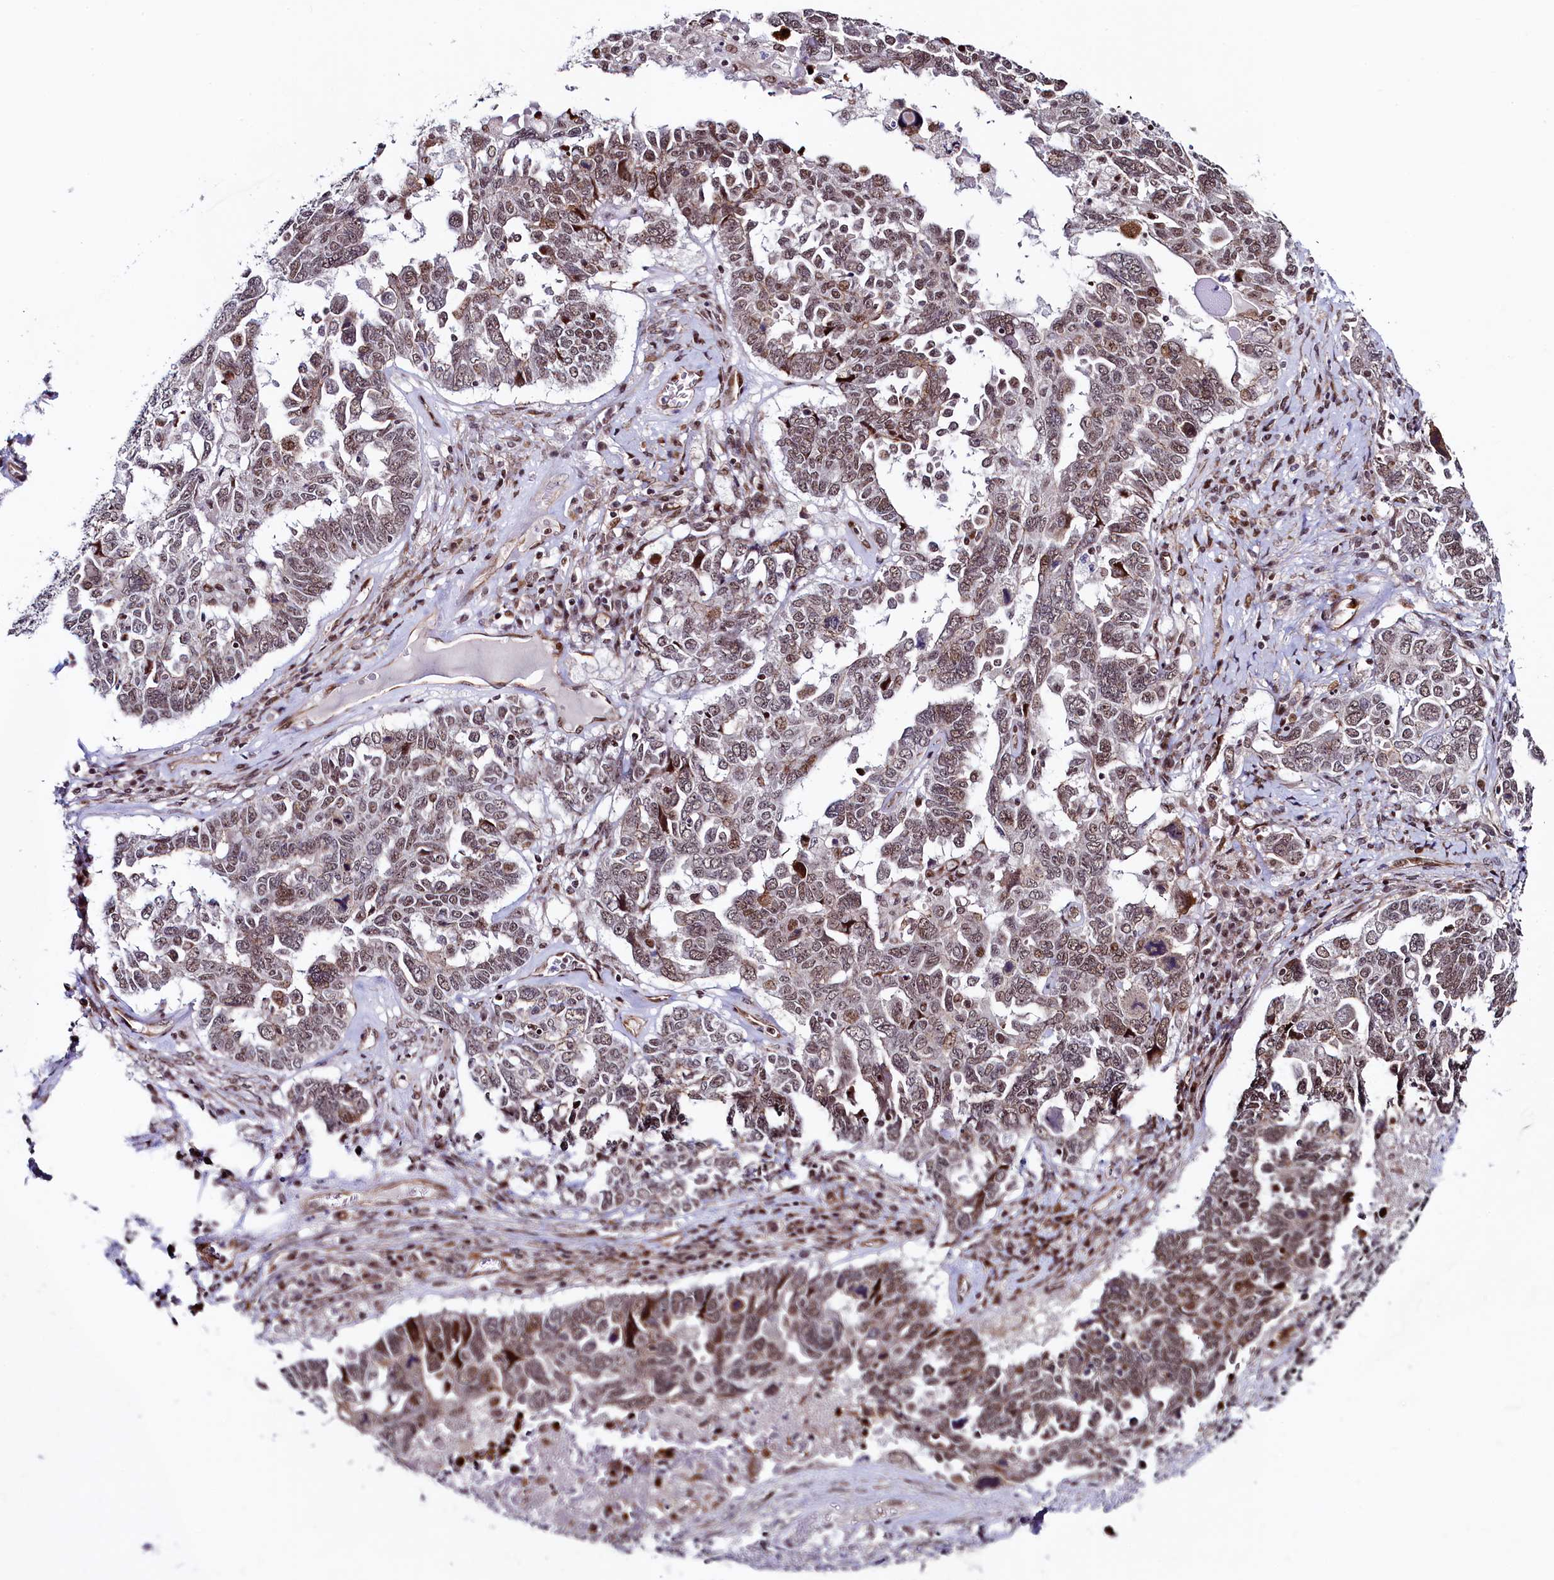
{"staining": {"intensity": "moderate", "quantity": ">75%", "location": "nuclear"}, "tissue": "ovarian cancer", "cell_type": "Tumor cells", "image_type": "cancer", "snomed": [{"axis": "morphology", "description": "Carcinoma, endometroid"}, {"axis": "topography", "description": "Ovary"}], "caption": "Tumor cells display moderate nuclear positivity in about >75% of cells in ovarian cancer. (Stains: DAB in brown, nuclei in blue, Microscopy: brightfield microscopy at high magnification).", "gene": "LEO1", "patient": {"sex": "female", "age": 62}}